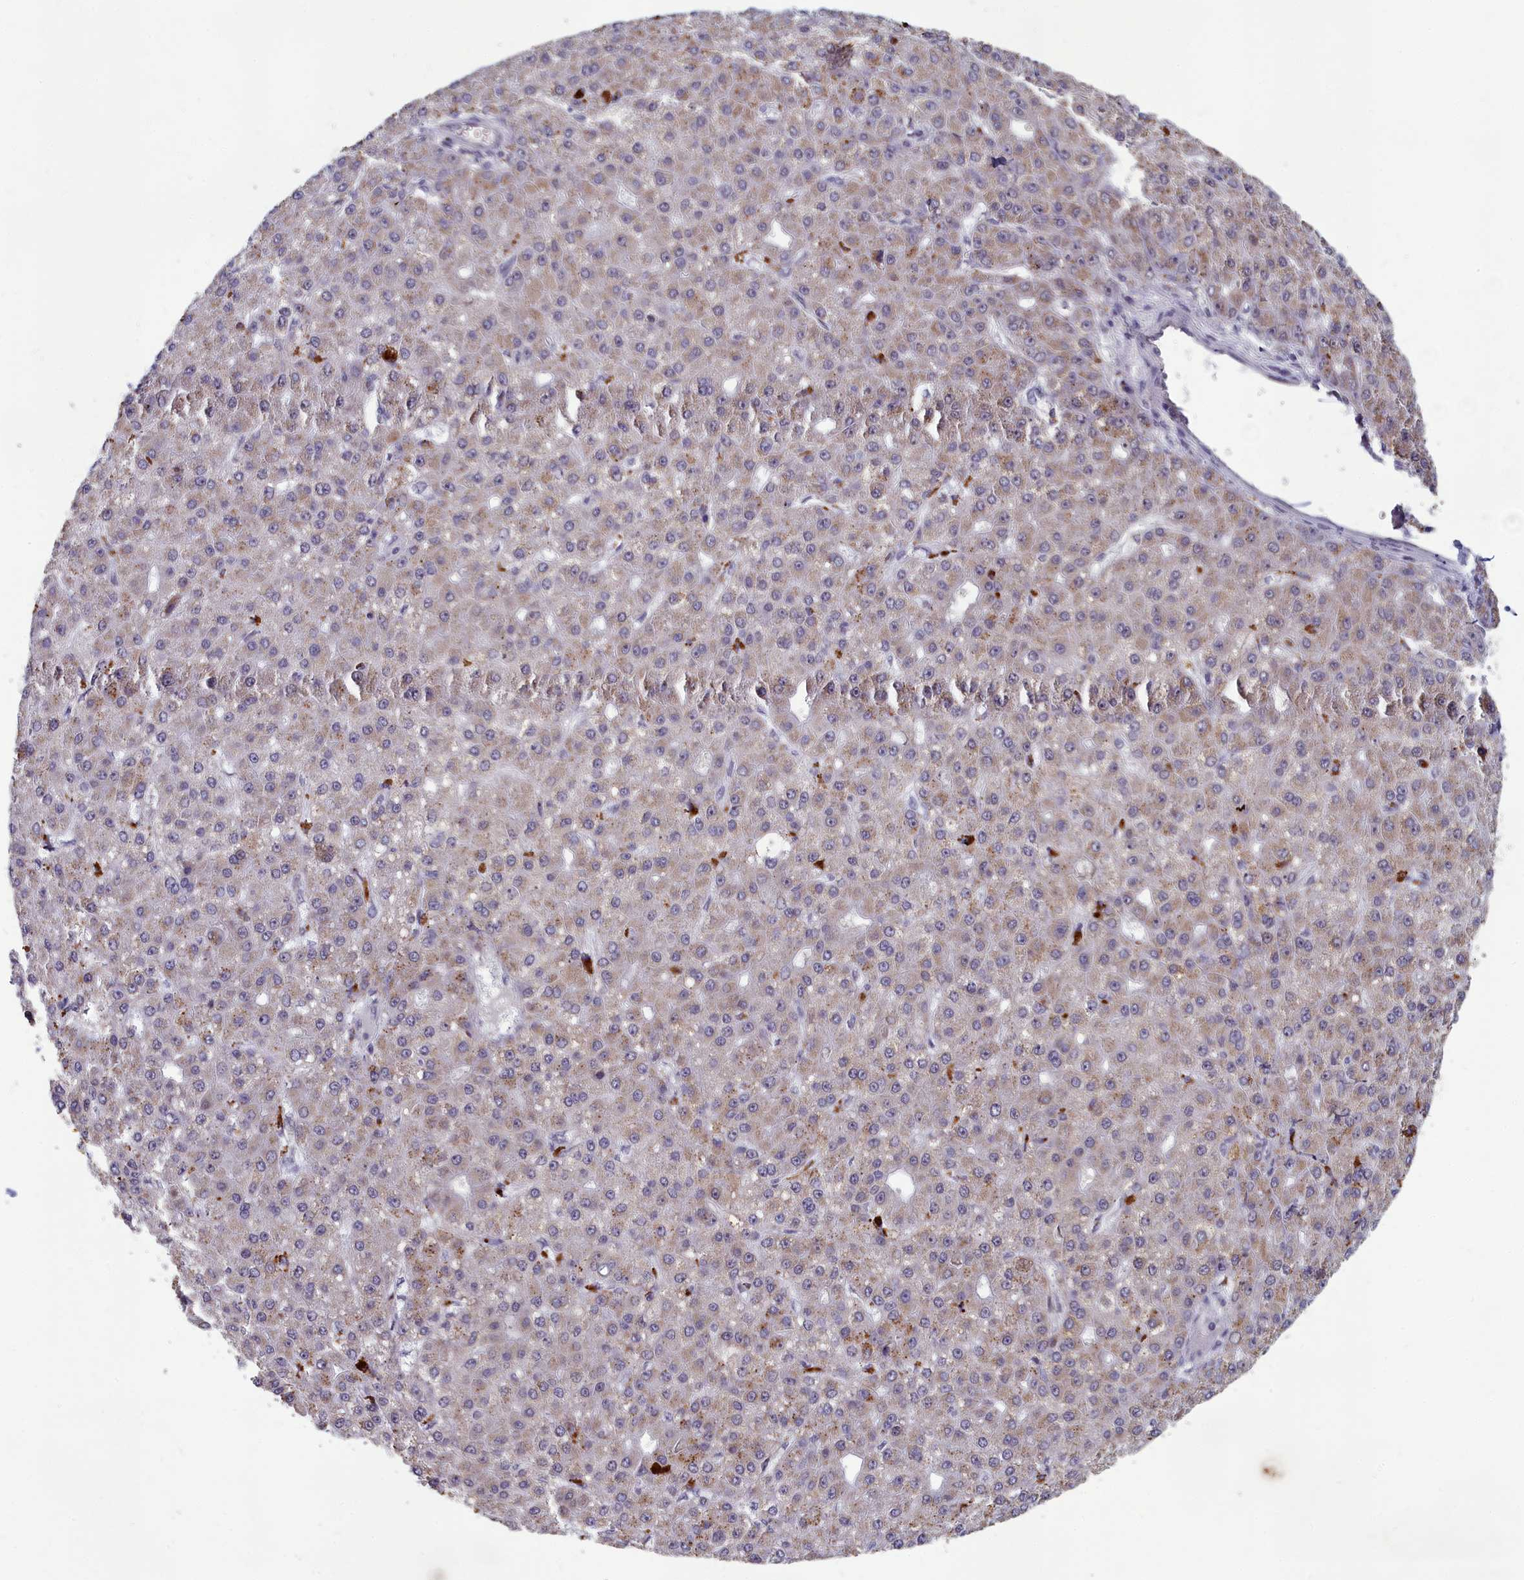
{"staining": {"intensity": "weak", "quantity": ">75%", "location": "cytoplasmic/membranous"}, "tissue": "liver cancer", "cell_type": "Tumor cells", "image_type": "cancer", "snomed": [{"axis": "morphology", "description": "Carcinoma, Hepatocellular, NOS"}, {"axis": "topography", "description": "Liver"}], "caption": "Hepatocellular carcinoma (liver) stained for a protein (brown) exhibits weak cytoplasmic/membranous positive expression in about >75% of tumor cells.", "gene": "MT-CO3", "patient": {"sex": "male", "age": 67}}